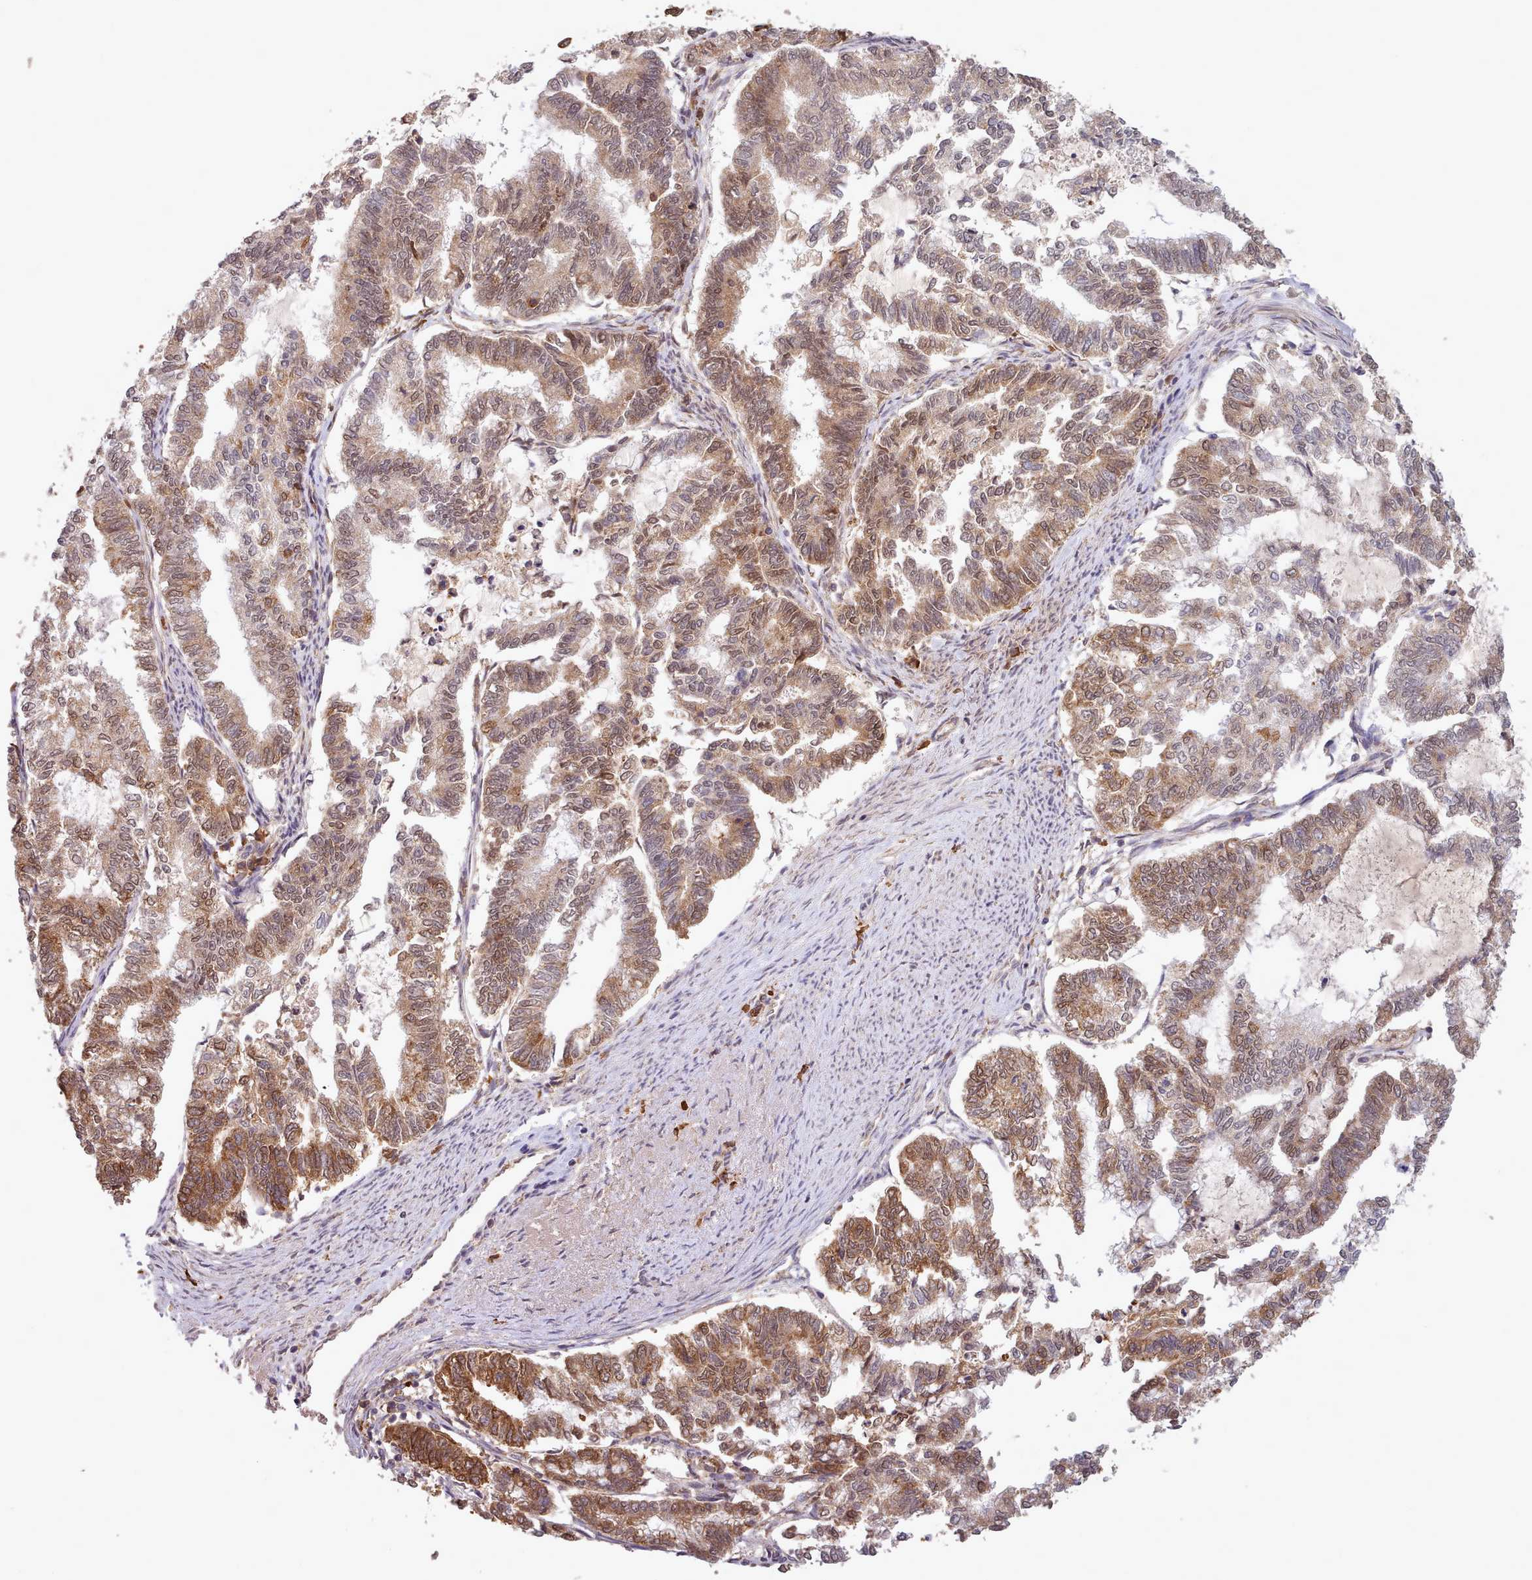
{"staining": {"intensity": "moderate", "quantity": ">75%", "location": "cytoplasmic/membranous,nuclear"}, "tissue": "endometrial cancer", "cell_type": "Tumor cells", "image_type": "cancer", "snomed": [{"axis": "morphology", "description": "Adenocarcinoma, NOS"}, {"axis": "topography", "description": "Endometrium"}], "caption": "An immunohistochemistry (IHC) histopathology image of neoplastic tissue is shown. Protein staining in brown highlights moderate cytoplasmic/membranous and nuclear positivity in adenocarcinoma (endometrial) within tumor cells. Ihc stains the protein in brown and the nuclei are stained blue.", "gene": "PIP4P1", "patient": {"sex": "female", "age": 79}}